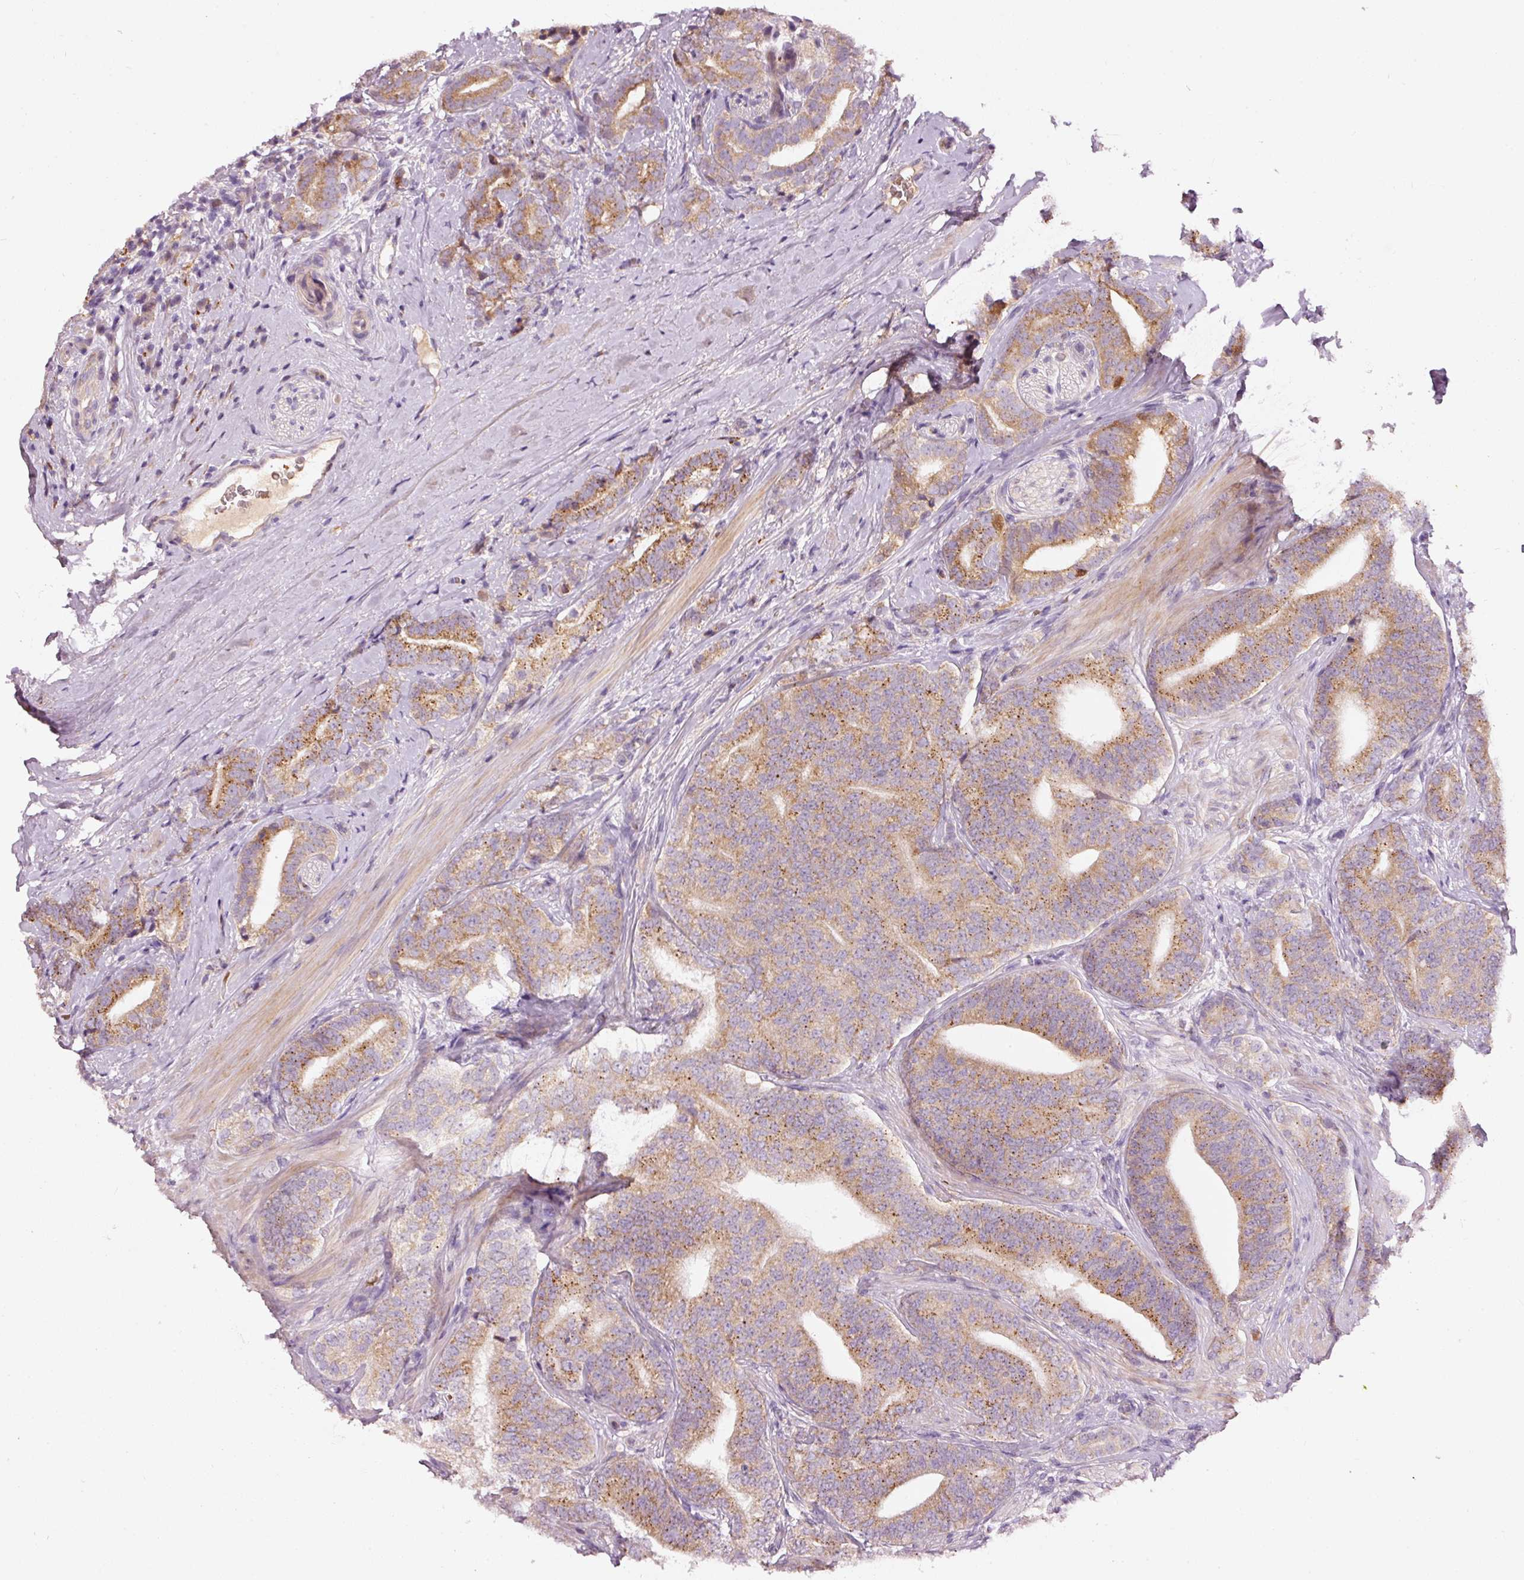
{"staining": {"intensity": "moderate", "quantity": ">75%", "location": "cytoplasmic/membranous"}, "tissue": "prostate cancer", "cell_type": "Tumor cells", "image_type": "cancer", "snomed": [{"axis": "morphology", "description": "Adenocarcinoma, High grade"}, {"axis": "topography", "description": "Prostate"}], "caption": "Immunohistochemical staining of human prostate cancer displays medium levels of moderate cytoplasmic/membranous expression in about >75% of tumor cells.", "gene": "KLHL21", "patient": {"sex": "male", "age": 72}}